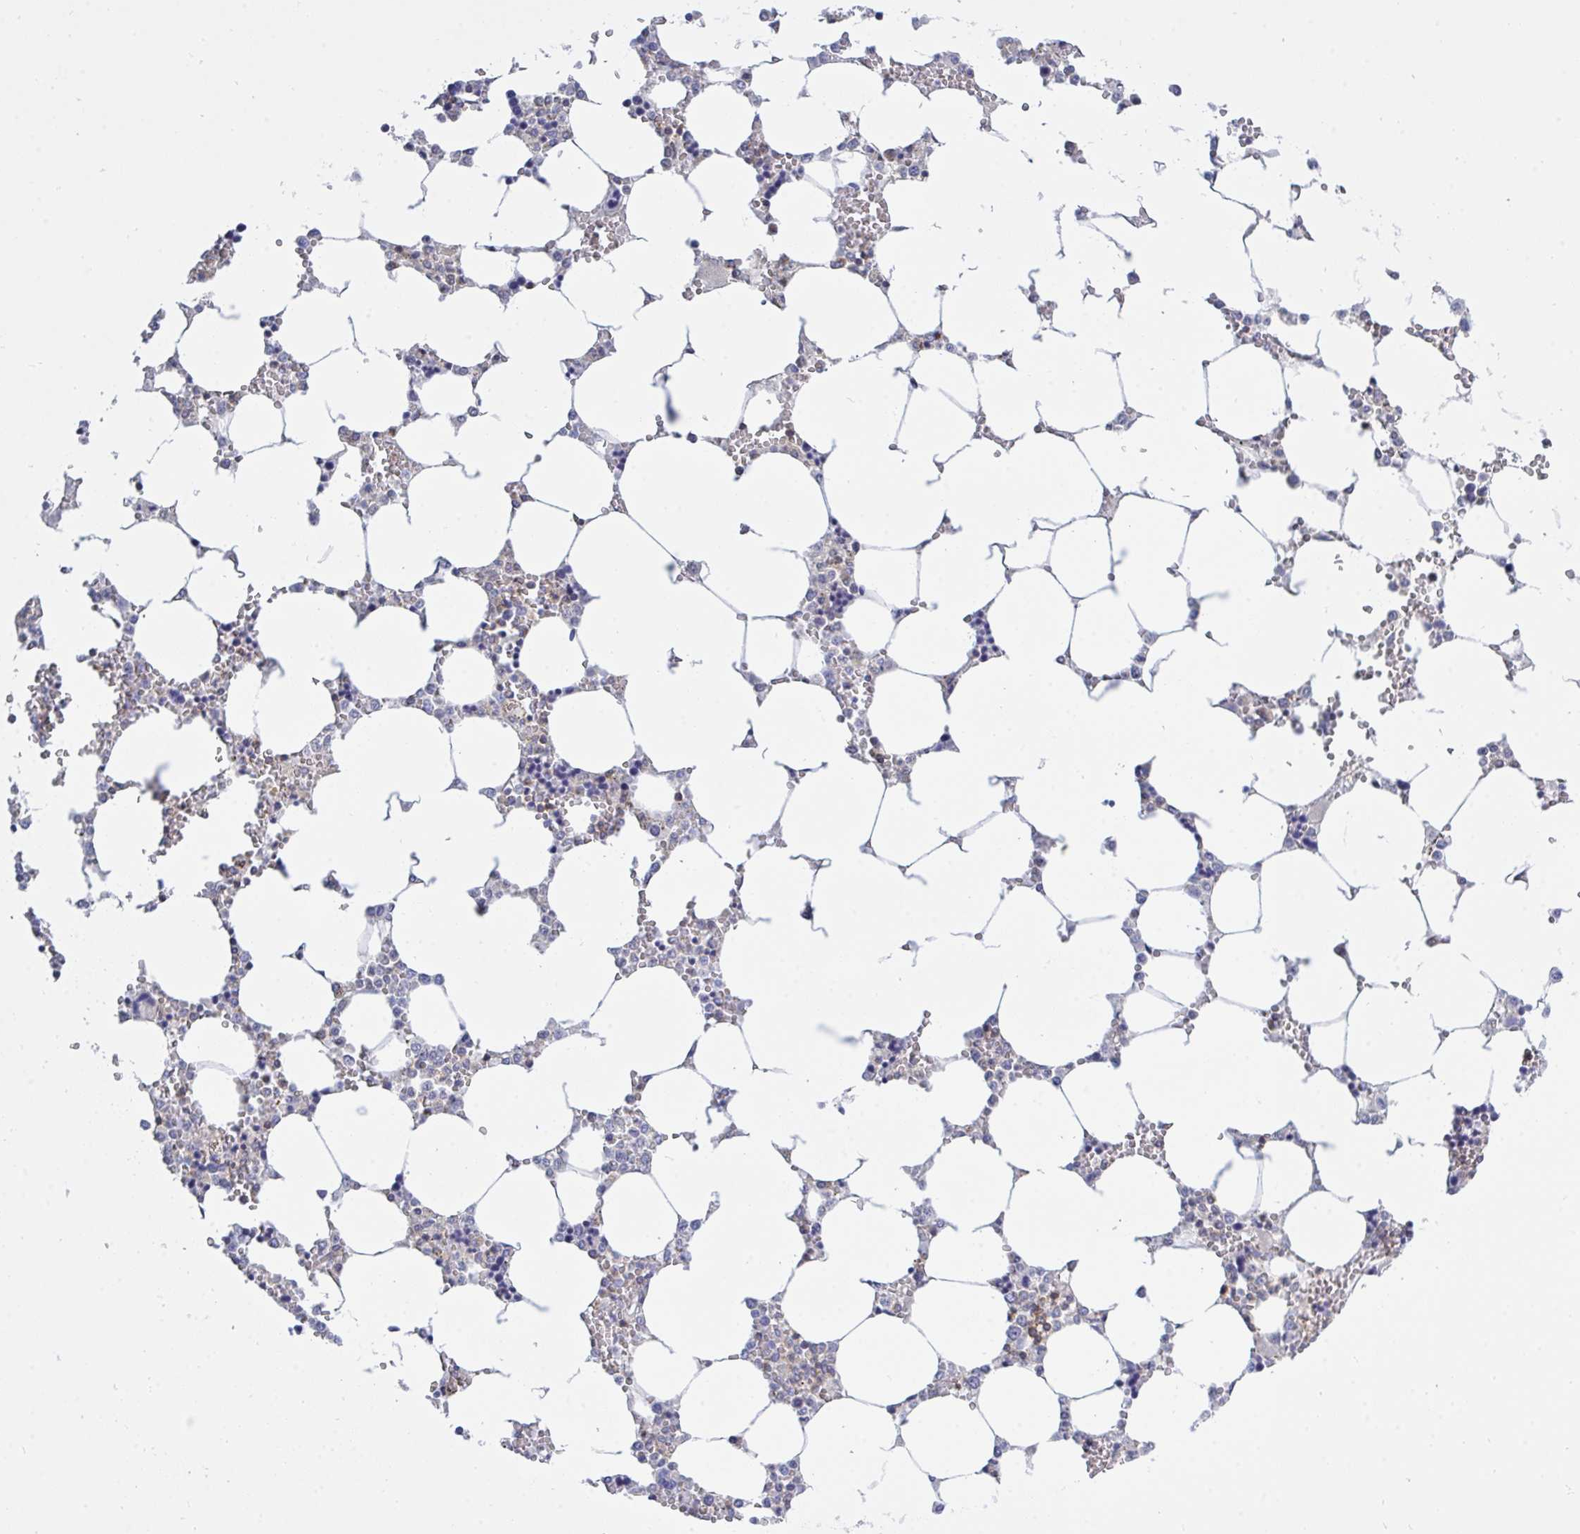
{"staining": {"intensity": "negative", "quantity": "none", "location": "none"}, "tissue": "bone marrow", "cell_type": "Hematopoietic cells", "image_type": "normal", "snomed": [{"axis": "morphology", "description": "Normal tissue, NOS"}, {"axis": "topography", "description": "Bone marrow"}], "caption": "This is an immunohistochemistry histopathology image of benign human bone marrow. There is no positivity in hematopoietic cells.", "gene": "FRMD3", "patient": {"sex": "male", "age": 64}}